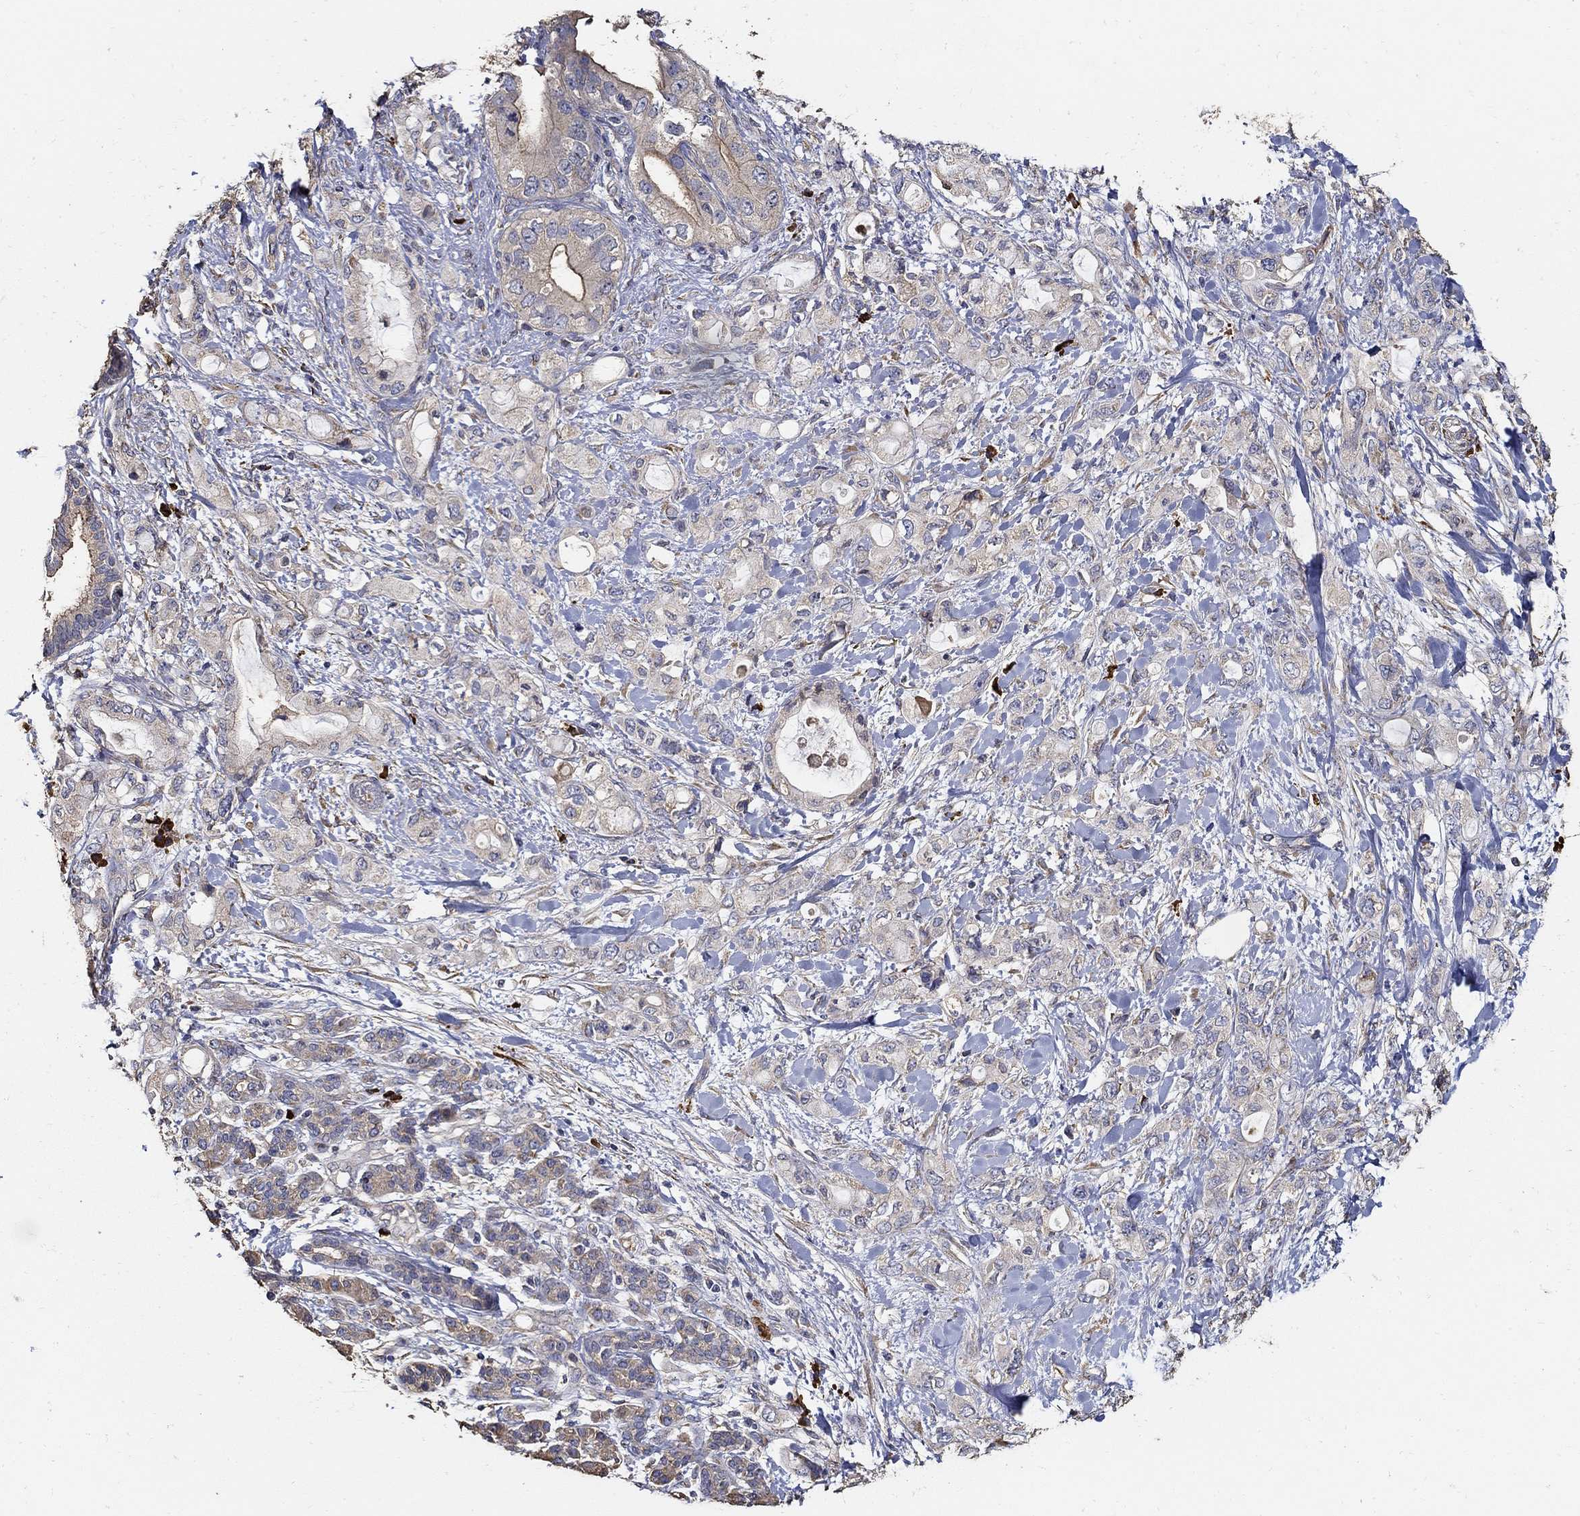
{"staining": {"intensity": "weak", "quantity": "25%-75%", "location": "cytoplasmic/membranous"}, "tissue": "pancreatic cancer", "cell_type": "Tumor cells", "image_type": "cancer", "snomed": [{"axis": "morphology", "description": "Adenocarcinoma, NOS"}, {"axis": "topography", "description": "Pancreas"}], "caption": "DAB (3,3'-diaminobenzidine) immunohistochemical staining of human adenocarcinoma (pancreatic) shows weak cytoplasmic/membranous protein positivity in approximately 25%-75% of tumor cells.", "gene": "EMILIN3", "patient": {"sex": "female", "age": 56}}